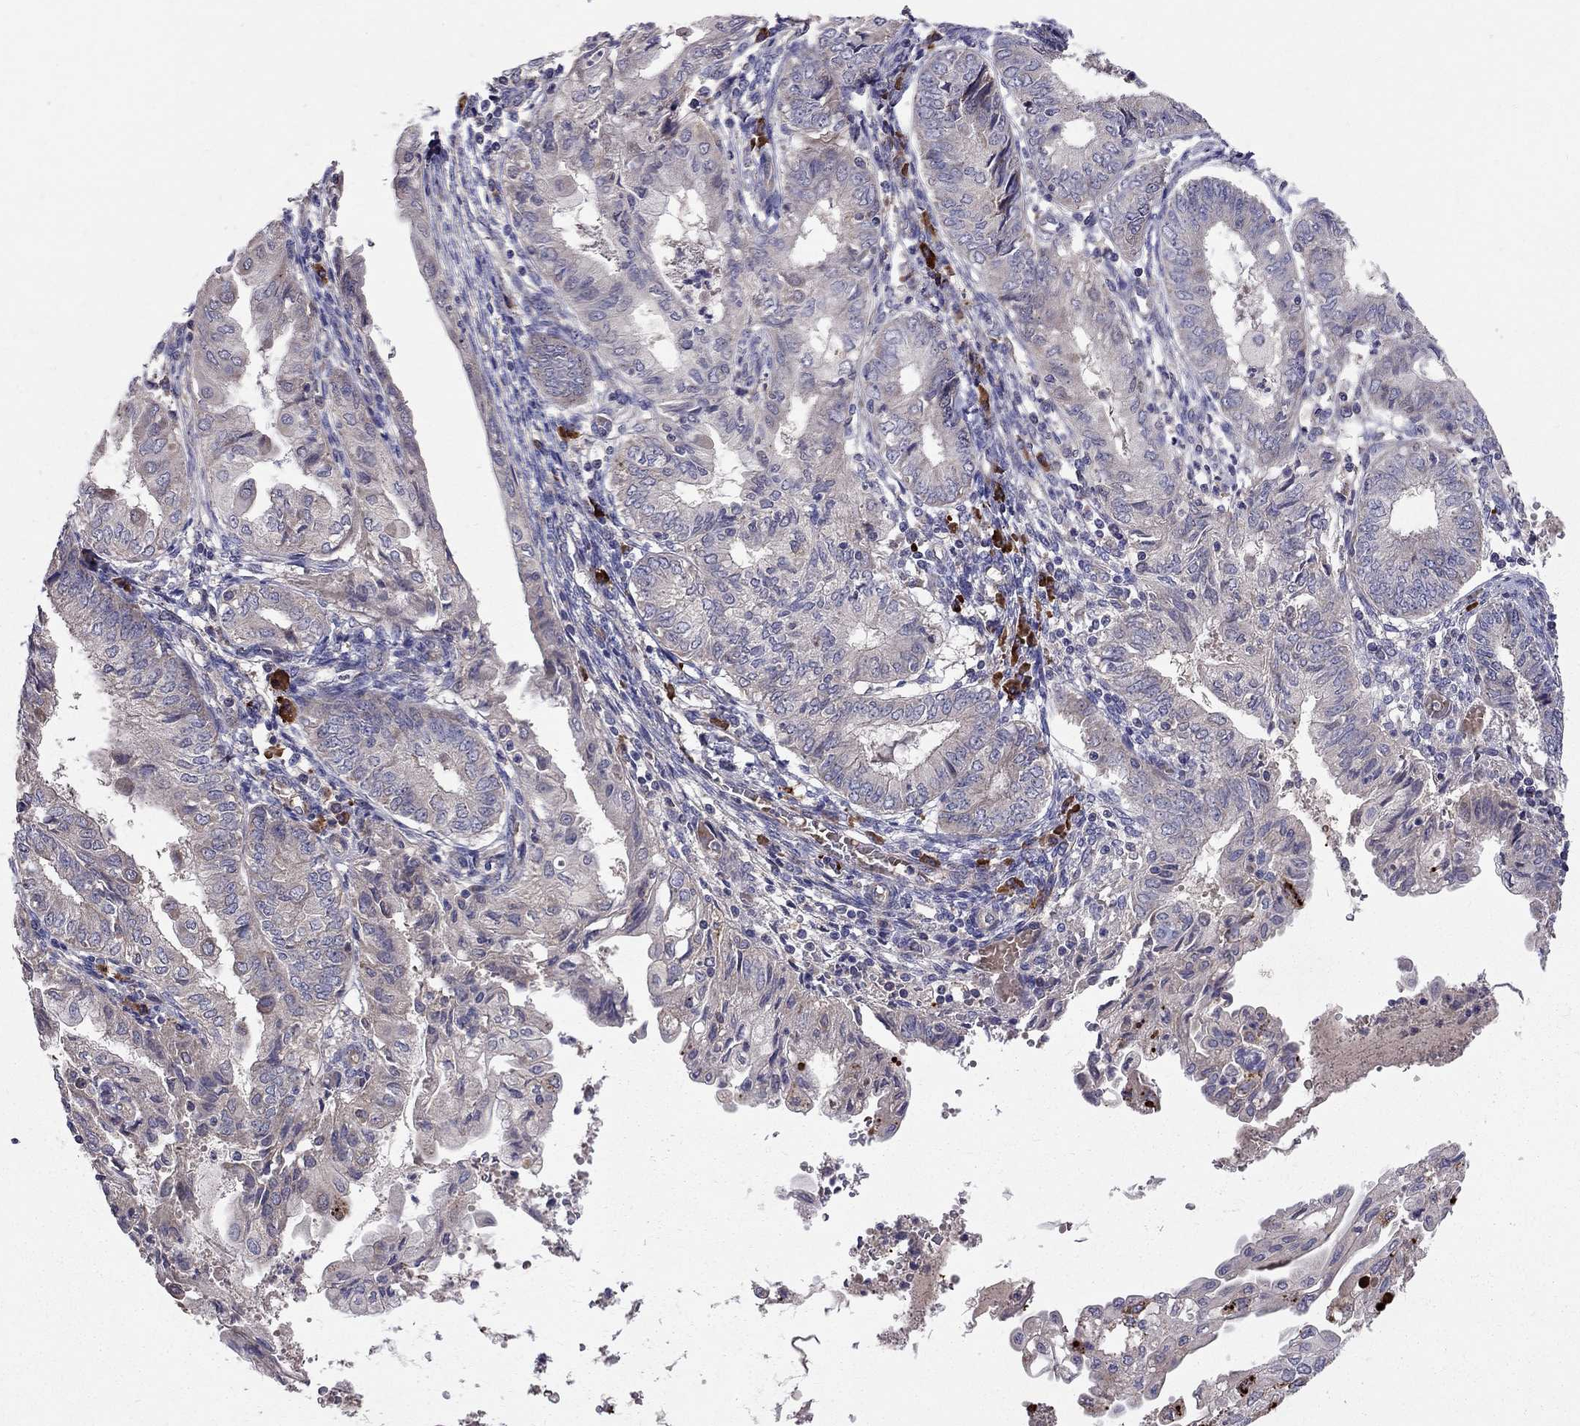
{"staining": {"intensity": "weak", "quantity": "<25%", "location": "cytoplasmic/membranous"}, "tissue": "endometrial cancer", "cell_type": "Tumor cells", "image_type": "cancer", "snomed": [{"axis": "morphology", "description": "Adenocarcinoma, NOS"}, {"axis": "topography", "description": "Endometrium"}], "caption": "An image of endometrial cancer stained for a protein exhibits no brown staining in tumor cells.", "gene": "PIK3CG", "patient": {"sex": "female", "age": 68}}